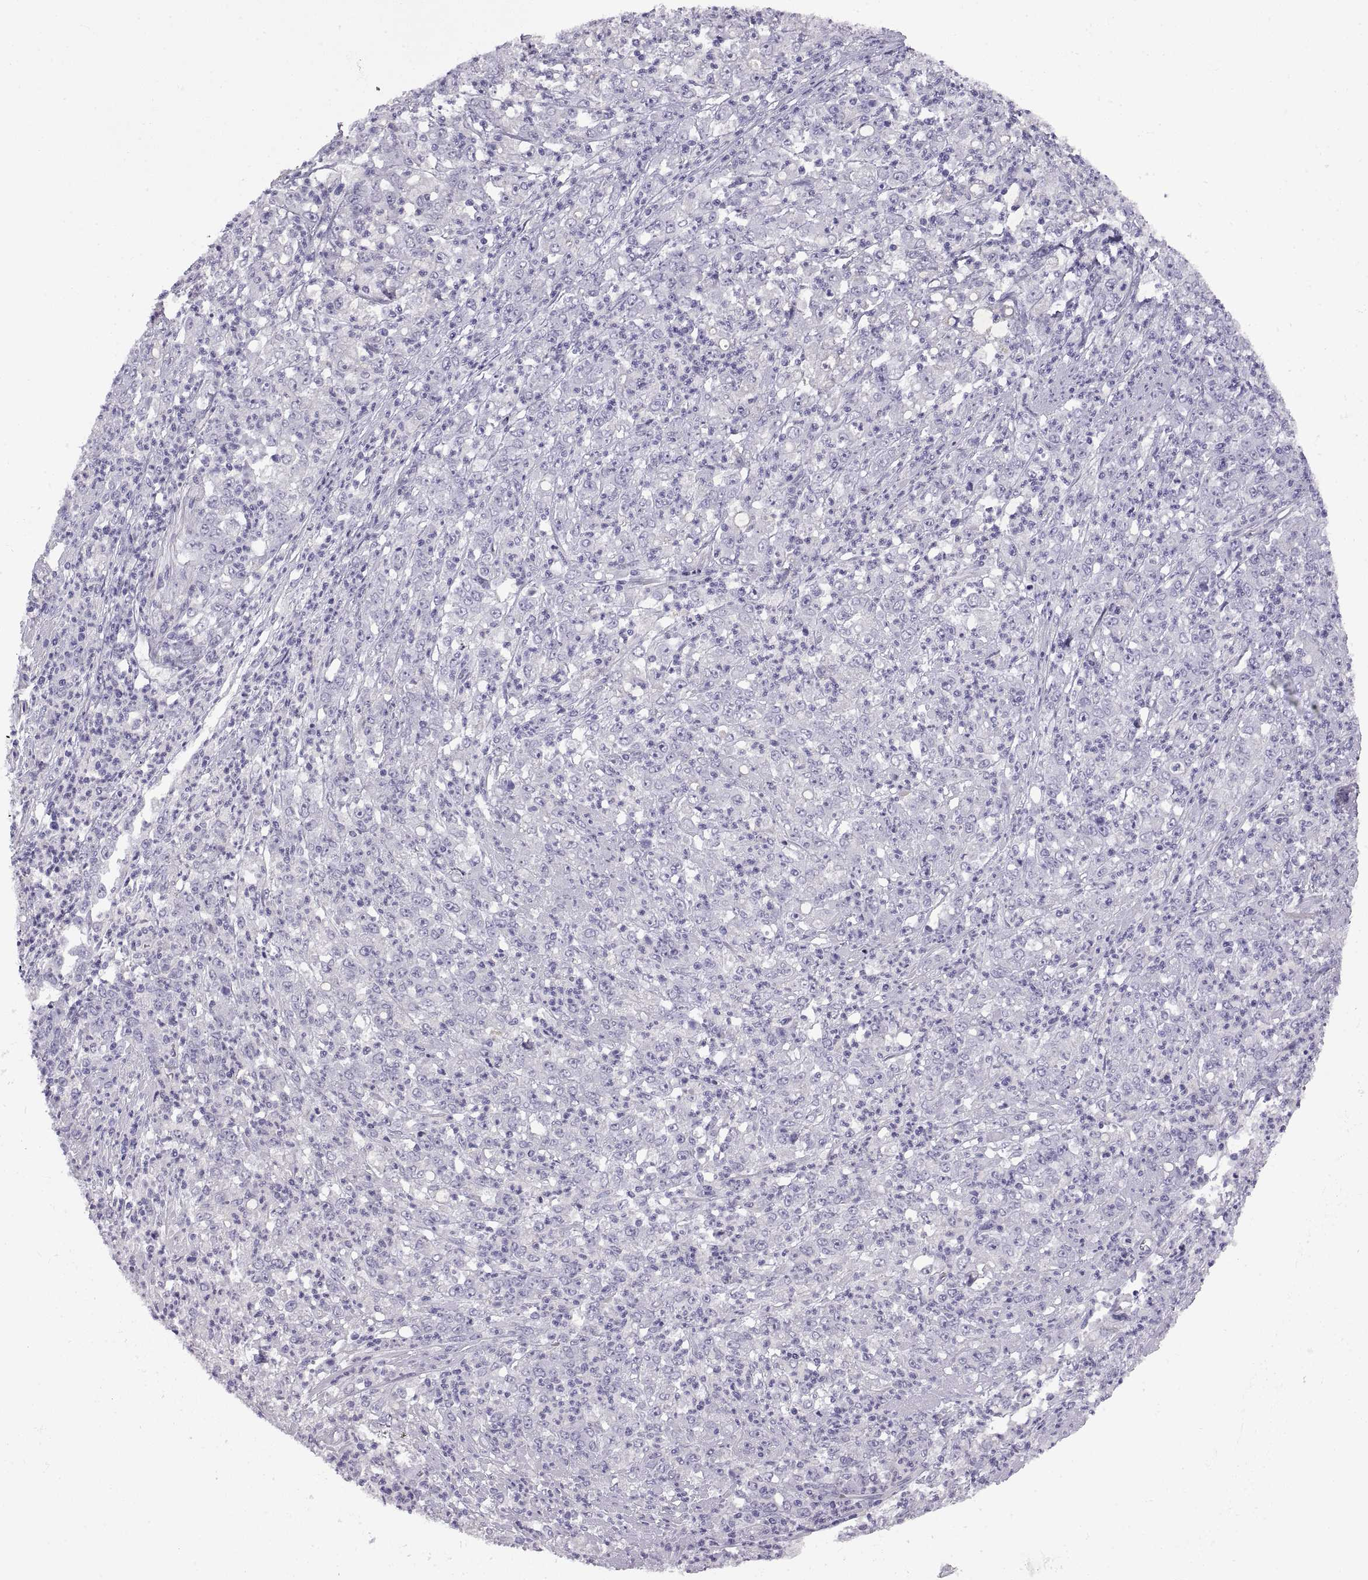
{"staining": {"intensity": "negative", "quantity": "none", "location": "none"}, "tissue": "stomach cancer", "cell_type": "Tumor cells", "image_type": "cancer", "snomed": [{"axis": "morphology", "description": "Adenocarcinoma, NOS"}, {"axis": "topography", "description": "Stomach, lower"}], "caption": "This is an immunohistochemistry (IHC) image of stomach cancer (adenocarcinoma). There is no positivity in tumor cells.", "gene": "CRYBB3", "patient": {"sex": "female", "age": 71}}